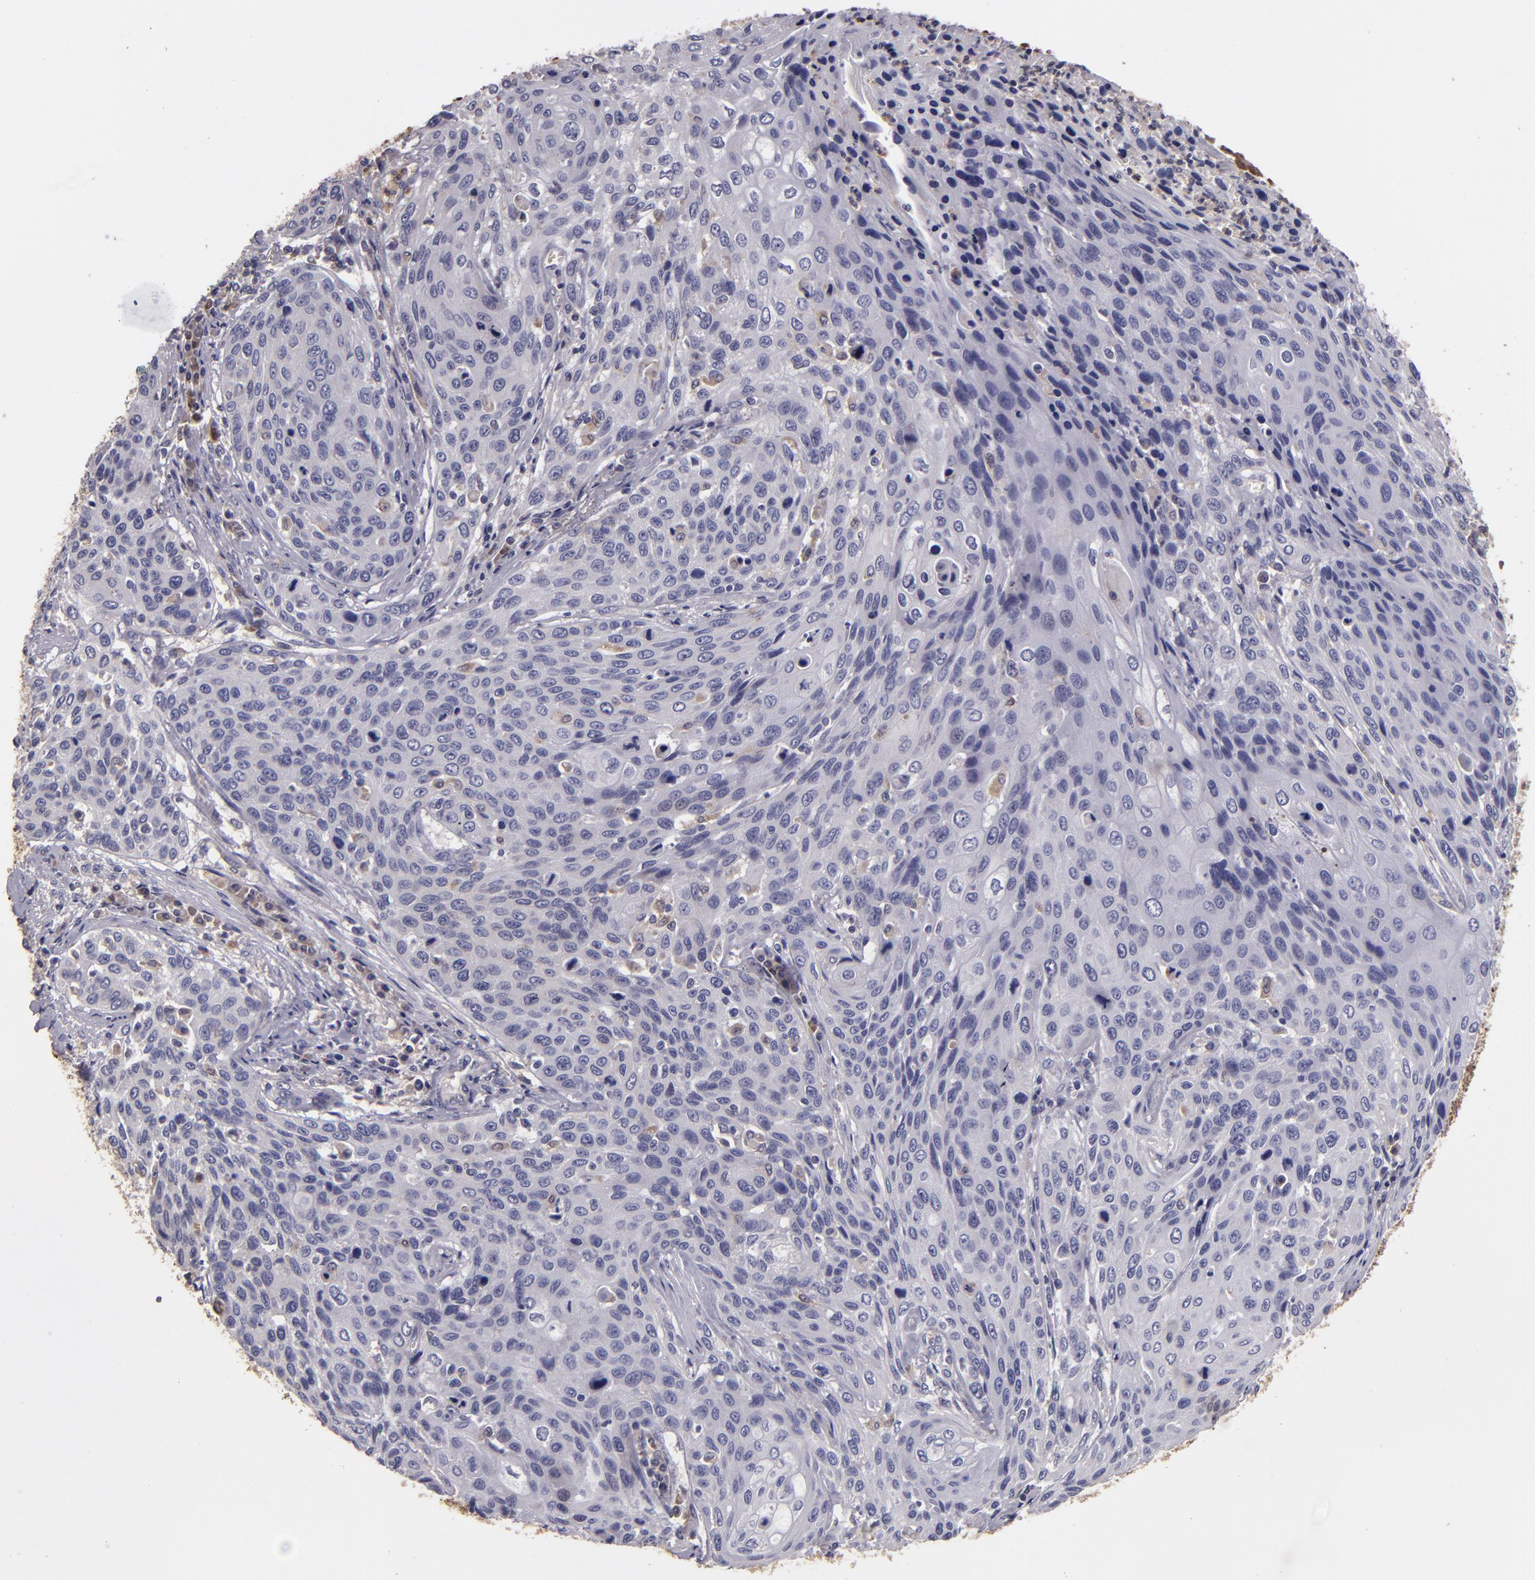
{"staining": {"intensity": "weak", "quantity": "<25%", "location": "cytoplasmic/membranous"}, "tissue": "cervical cancer", "cell_type": "Tumor cells", "image_type": "cancer", "snomed": [{"axis": "morphology", "description": "Squamous cell carcinoma, NOS"}, {"axis": "topography", "description": "Cervix"}], "caption": "Micrograph shows no significant protein positivity in tumor cells of squamous cell carcinoma (cervical).", "gene": "FHIT", "patient": {"sex": "female", "age": 32}}